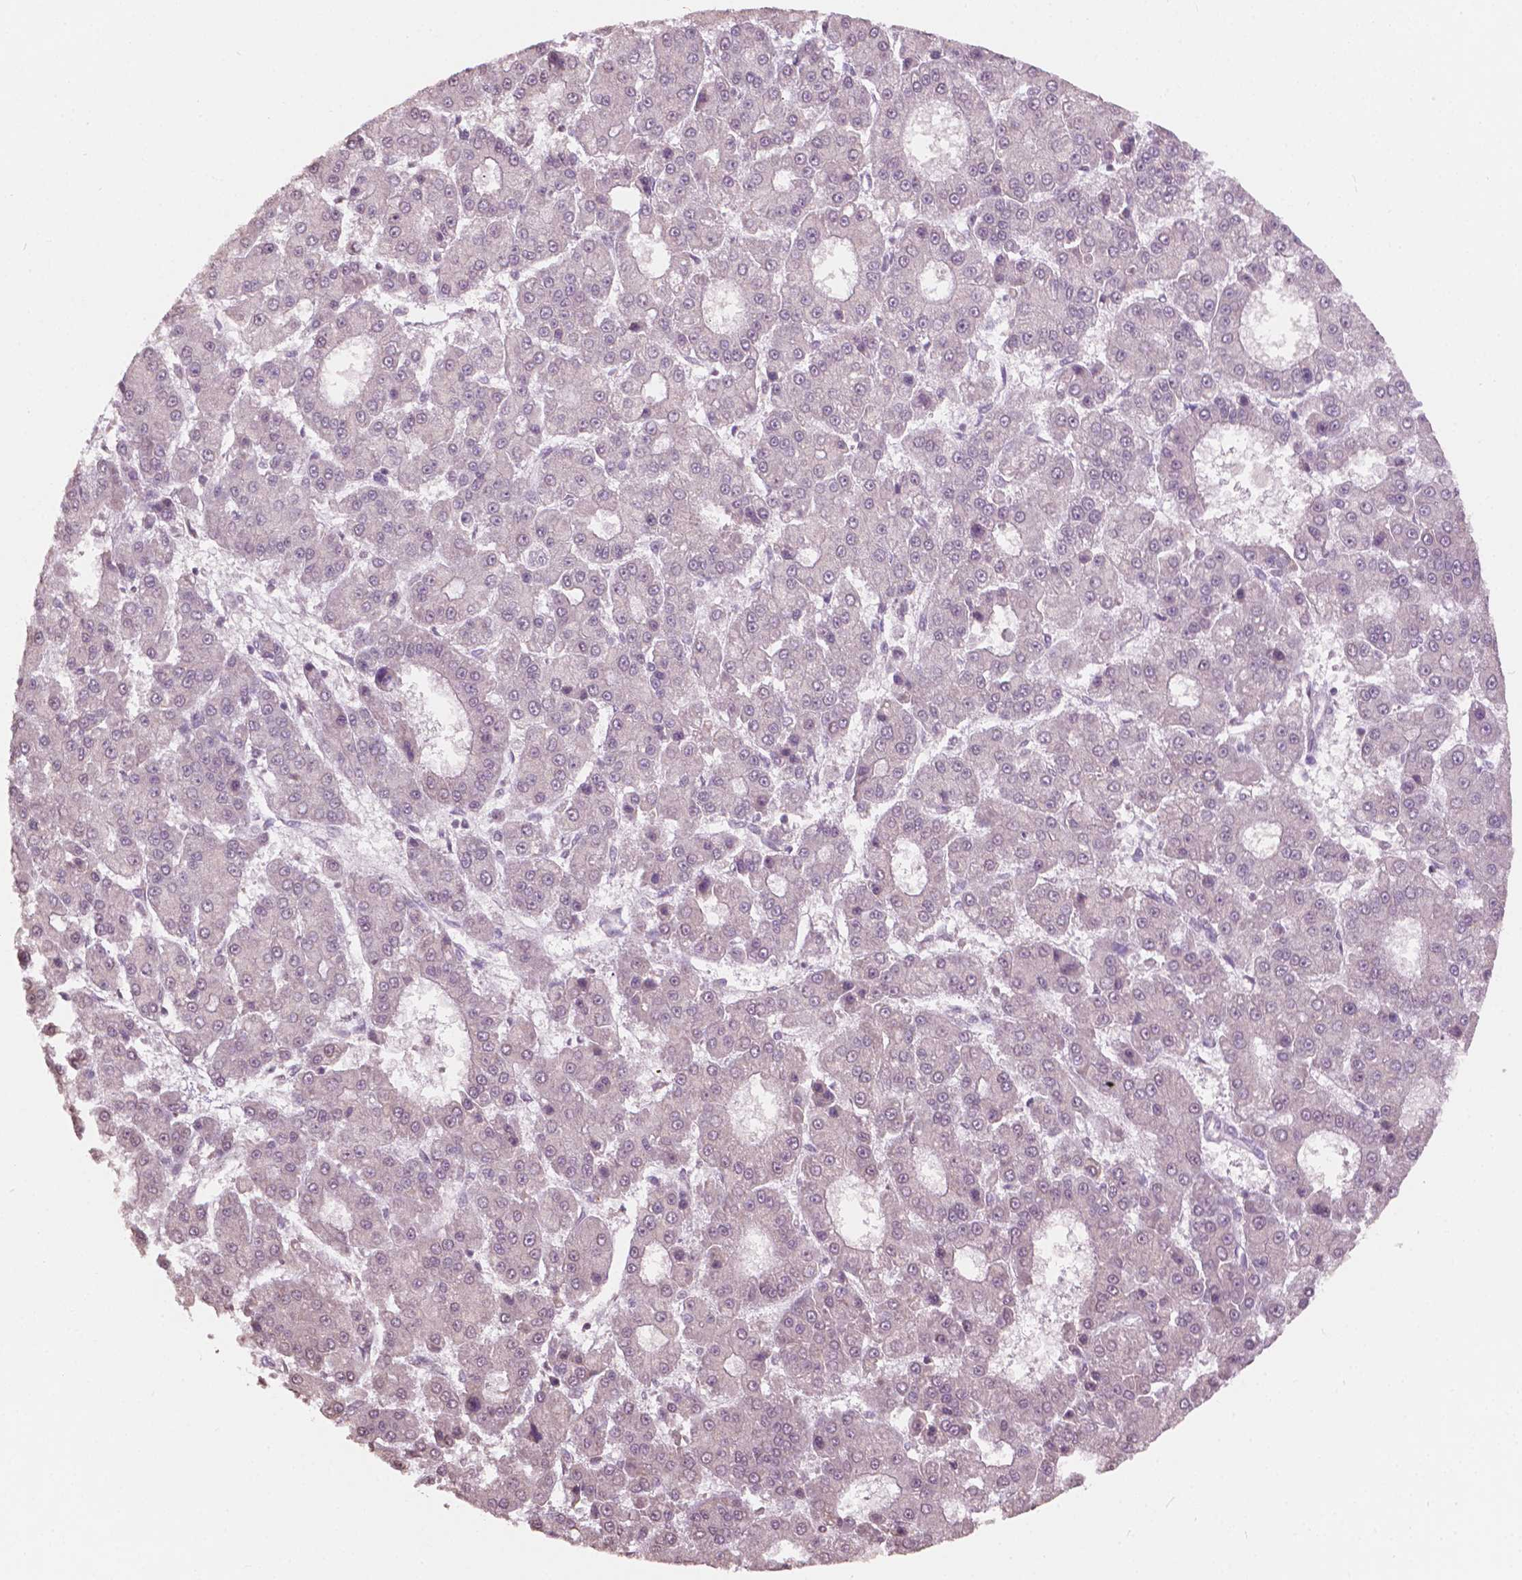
{"staining": {"intensity": "negative", "quantity": "none", "location": "none"}, "tissue": "liver cancer", "cell_type": "Tumor cells", "image_type": "cancer", "snomed": [{"axis": "morphology", "description": "Carcinoma, Hepatocellular, NOS"}, {"axis": "topography", "description": "Liver"}], "caption": "Tumor cells are negative for brown protein staining in liver hepatocellular carcinoma.", "gene": "NOS1AP", "patient": {"sex": "male", "age": 70}}